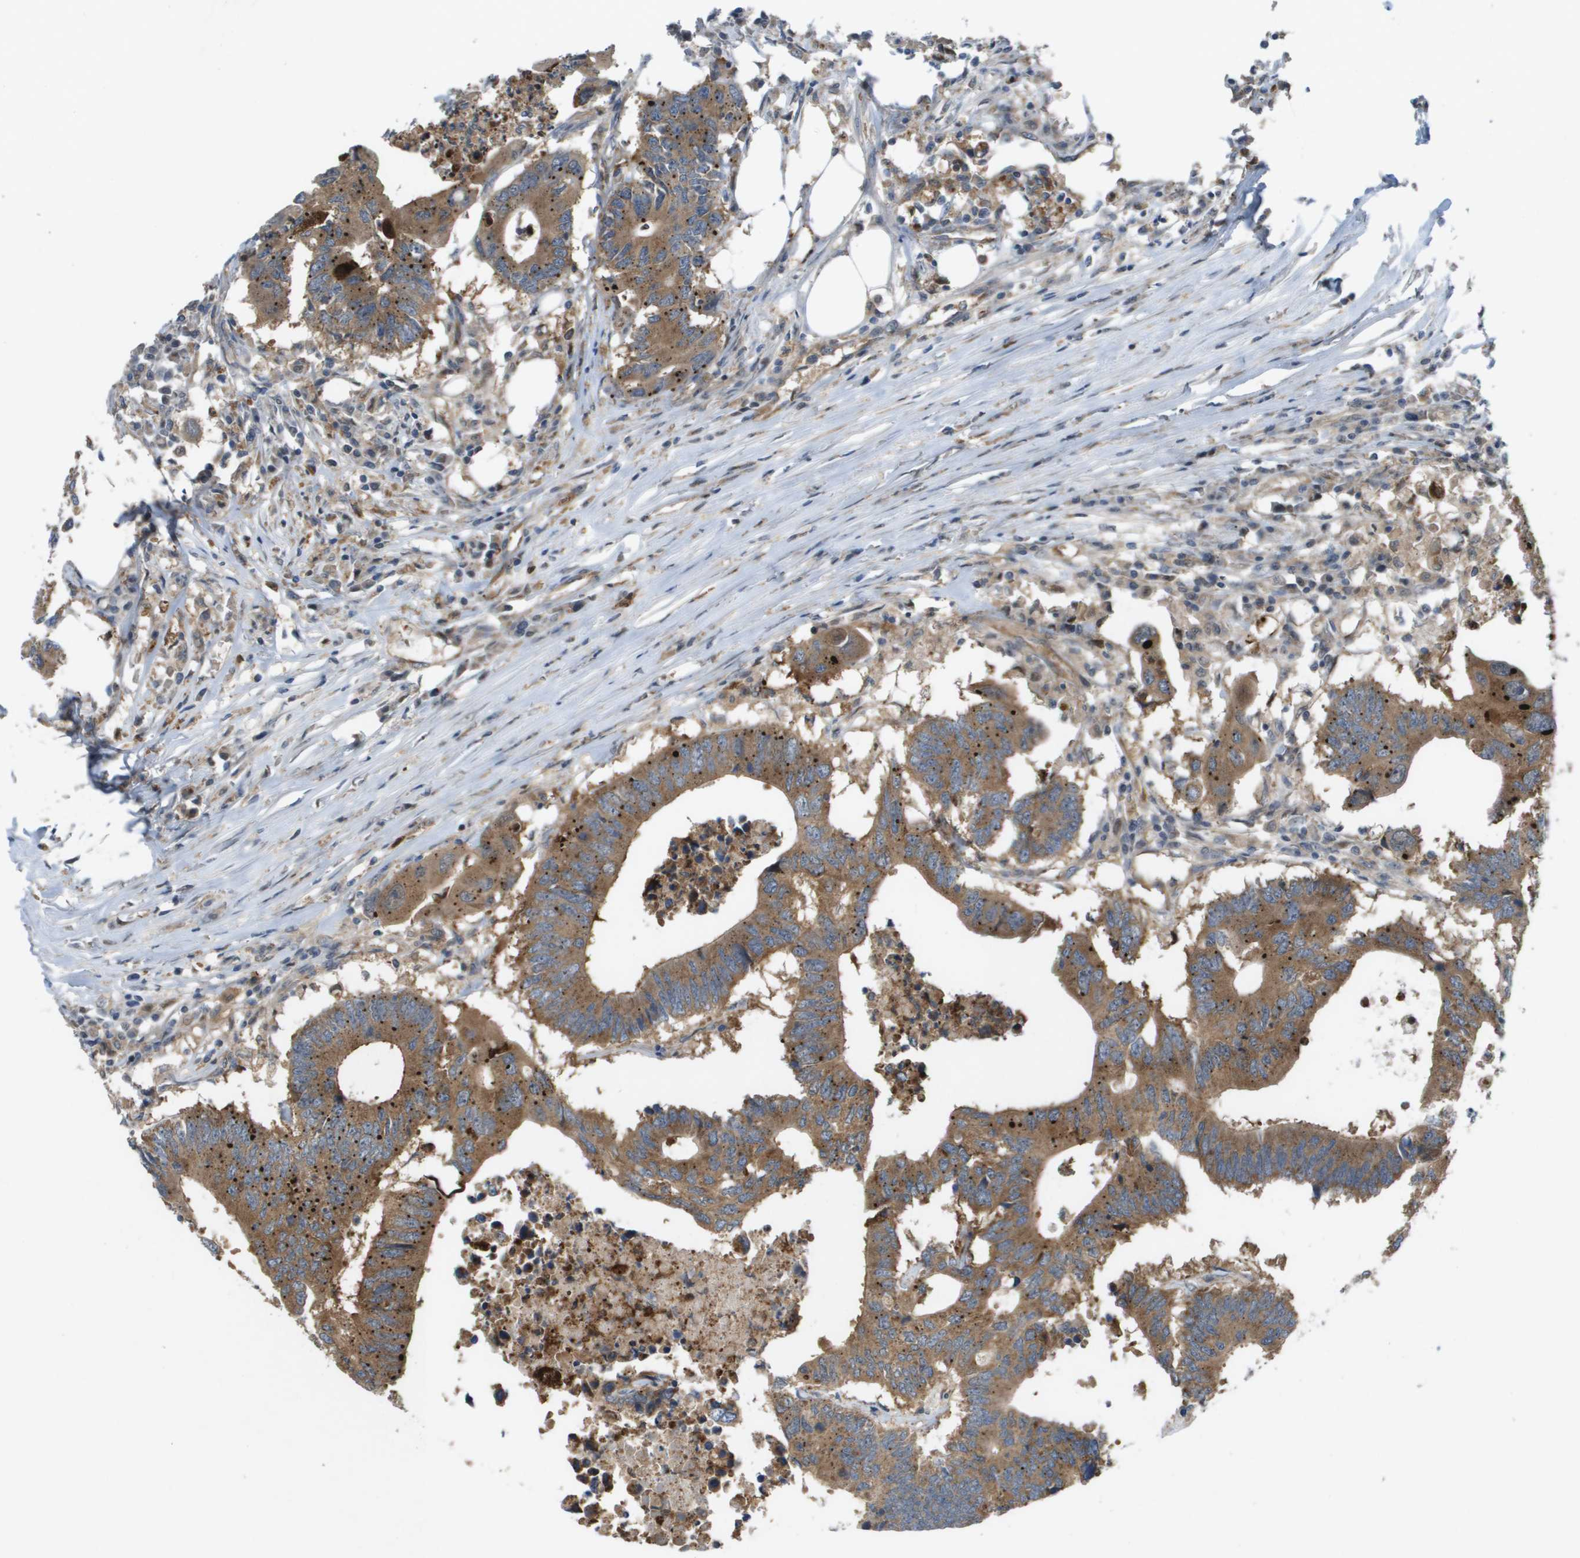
{"staining": {"intensity": "moderate", "quantity": ">75%", "location": "cytoplasmic/membranous"}, "tissue": "colorectal cancer", "cell_type": "Tumor cells", "image_type": "cancer", "snomed": [{"axis": "morphology", "description": "Adenocarcinoma, NOS"}, {"axis": "topography", "description": "Colon"}], "caption": "Immunohistochemical staining of colorectal adenocarcinoma displays moderate cytoplasmic/membranous protein staining in approximately >75% of tumor cells.", "gene": "PALD1", "patient": {"sex": "male", "age": 71}}